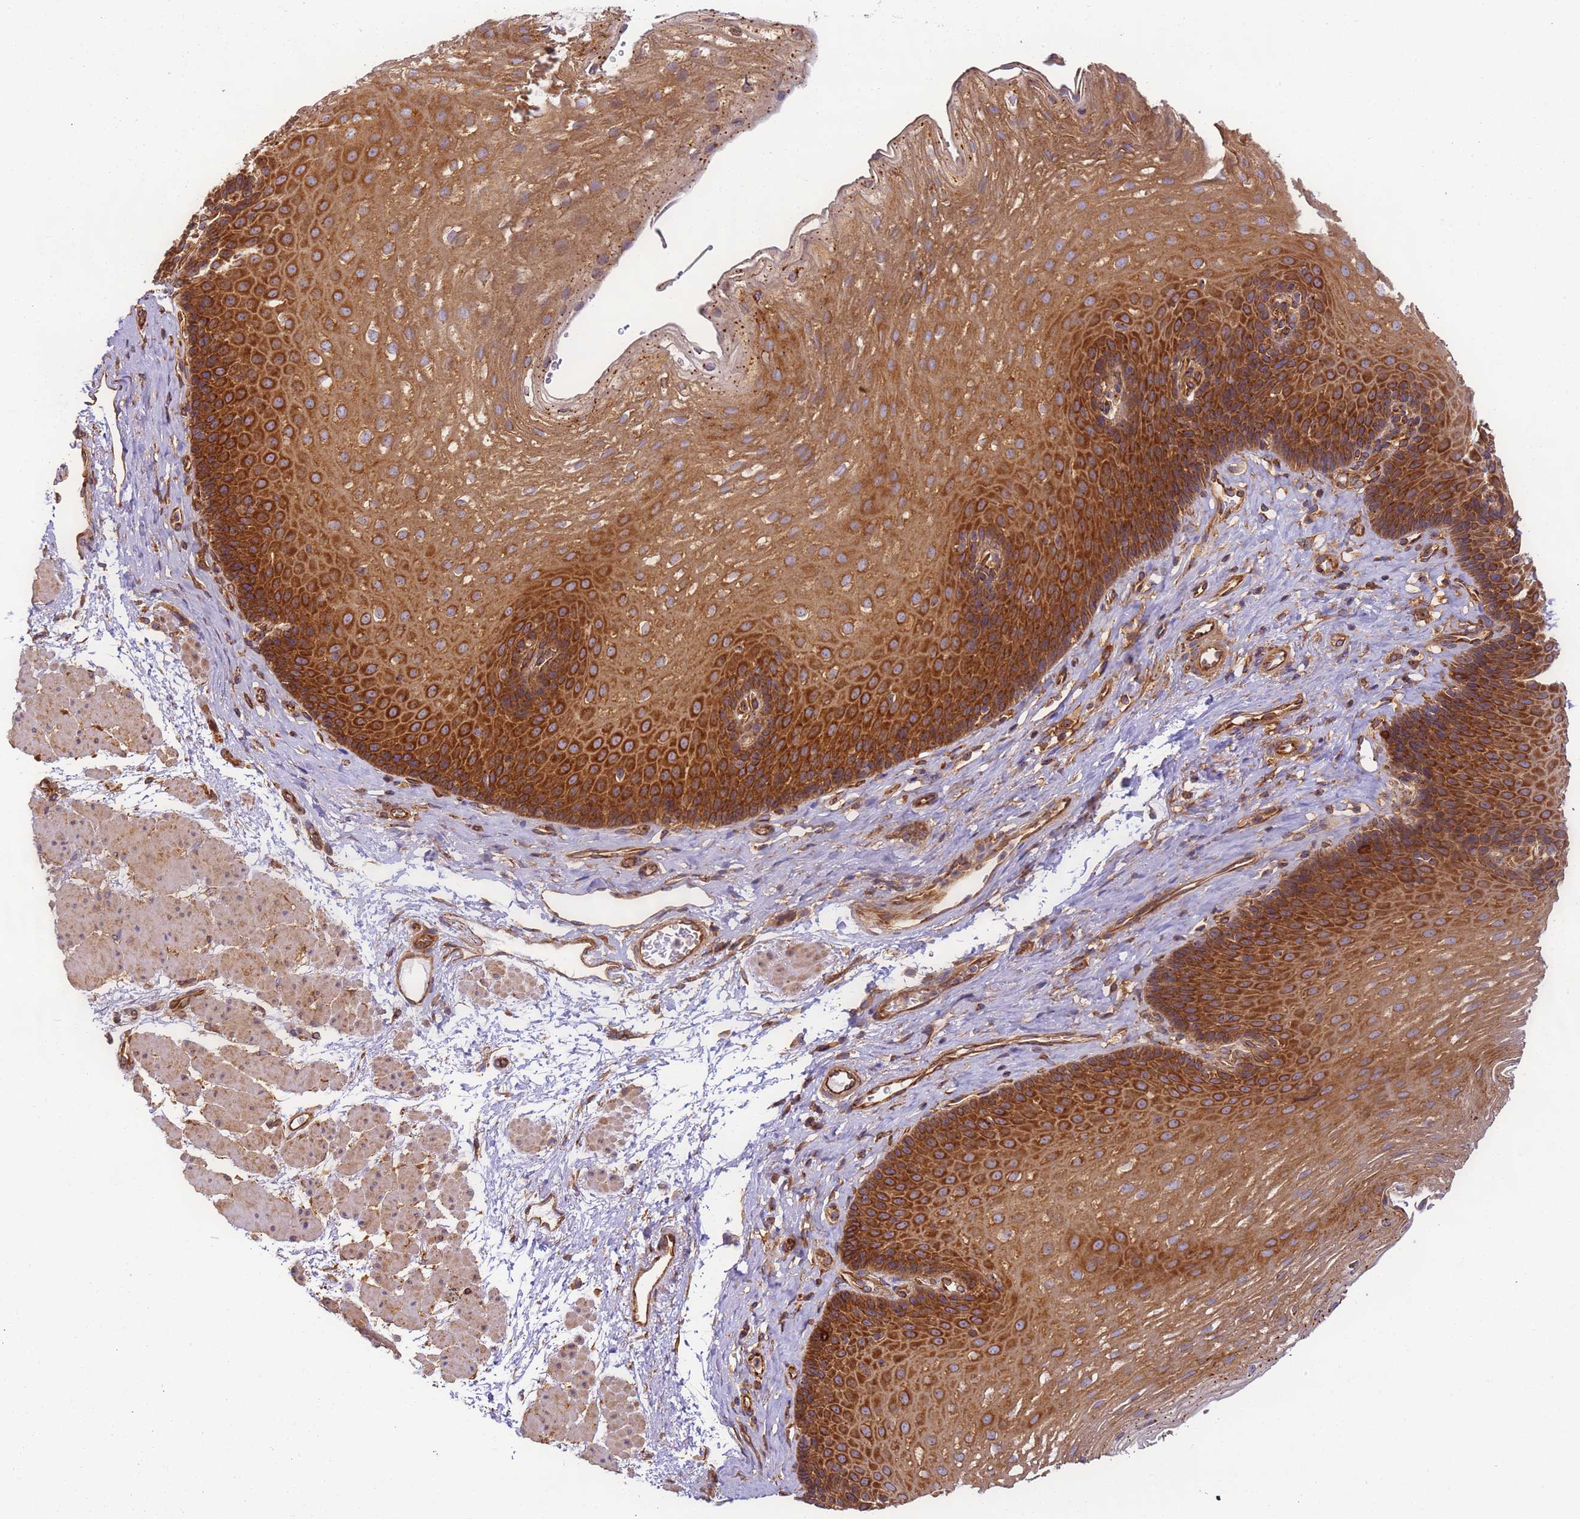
{"staining": {"intensity": "strong", "quantity": ">75%", "location": "cytoplasmic/membranous"}, "tissue": "esophagus", "cell_type": "Squamous epithelial cells", "image_type": "normal", "snomed": [{"axis": "morphology", "description": "Normal tissue, NOS"}, {"axis": "topography", "description": "Esophagus"}], "caption": "DAB (3,3'-diaminobenzidine) immunohistochemical staining of normal human esophagus exhibits strong cytoplasmic/membranous protein positivity in about >75% of squamous epithelial cells.", "gene": "DYNC1I2", "patient": {"sex": "female", "age": 66}}